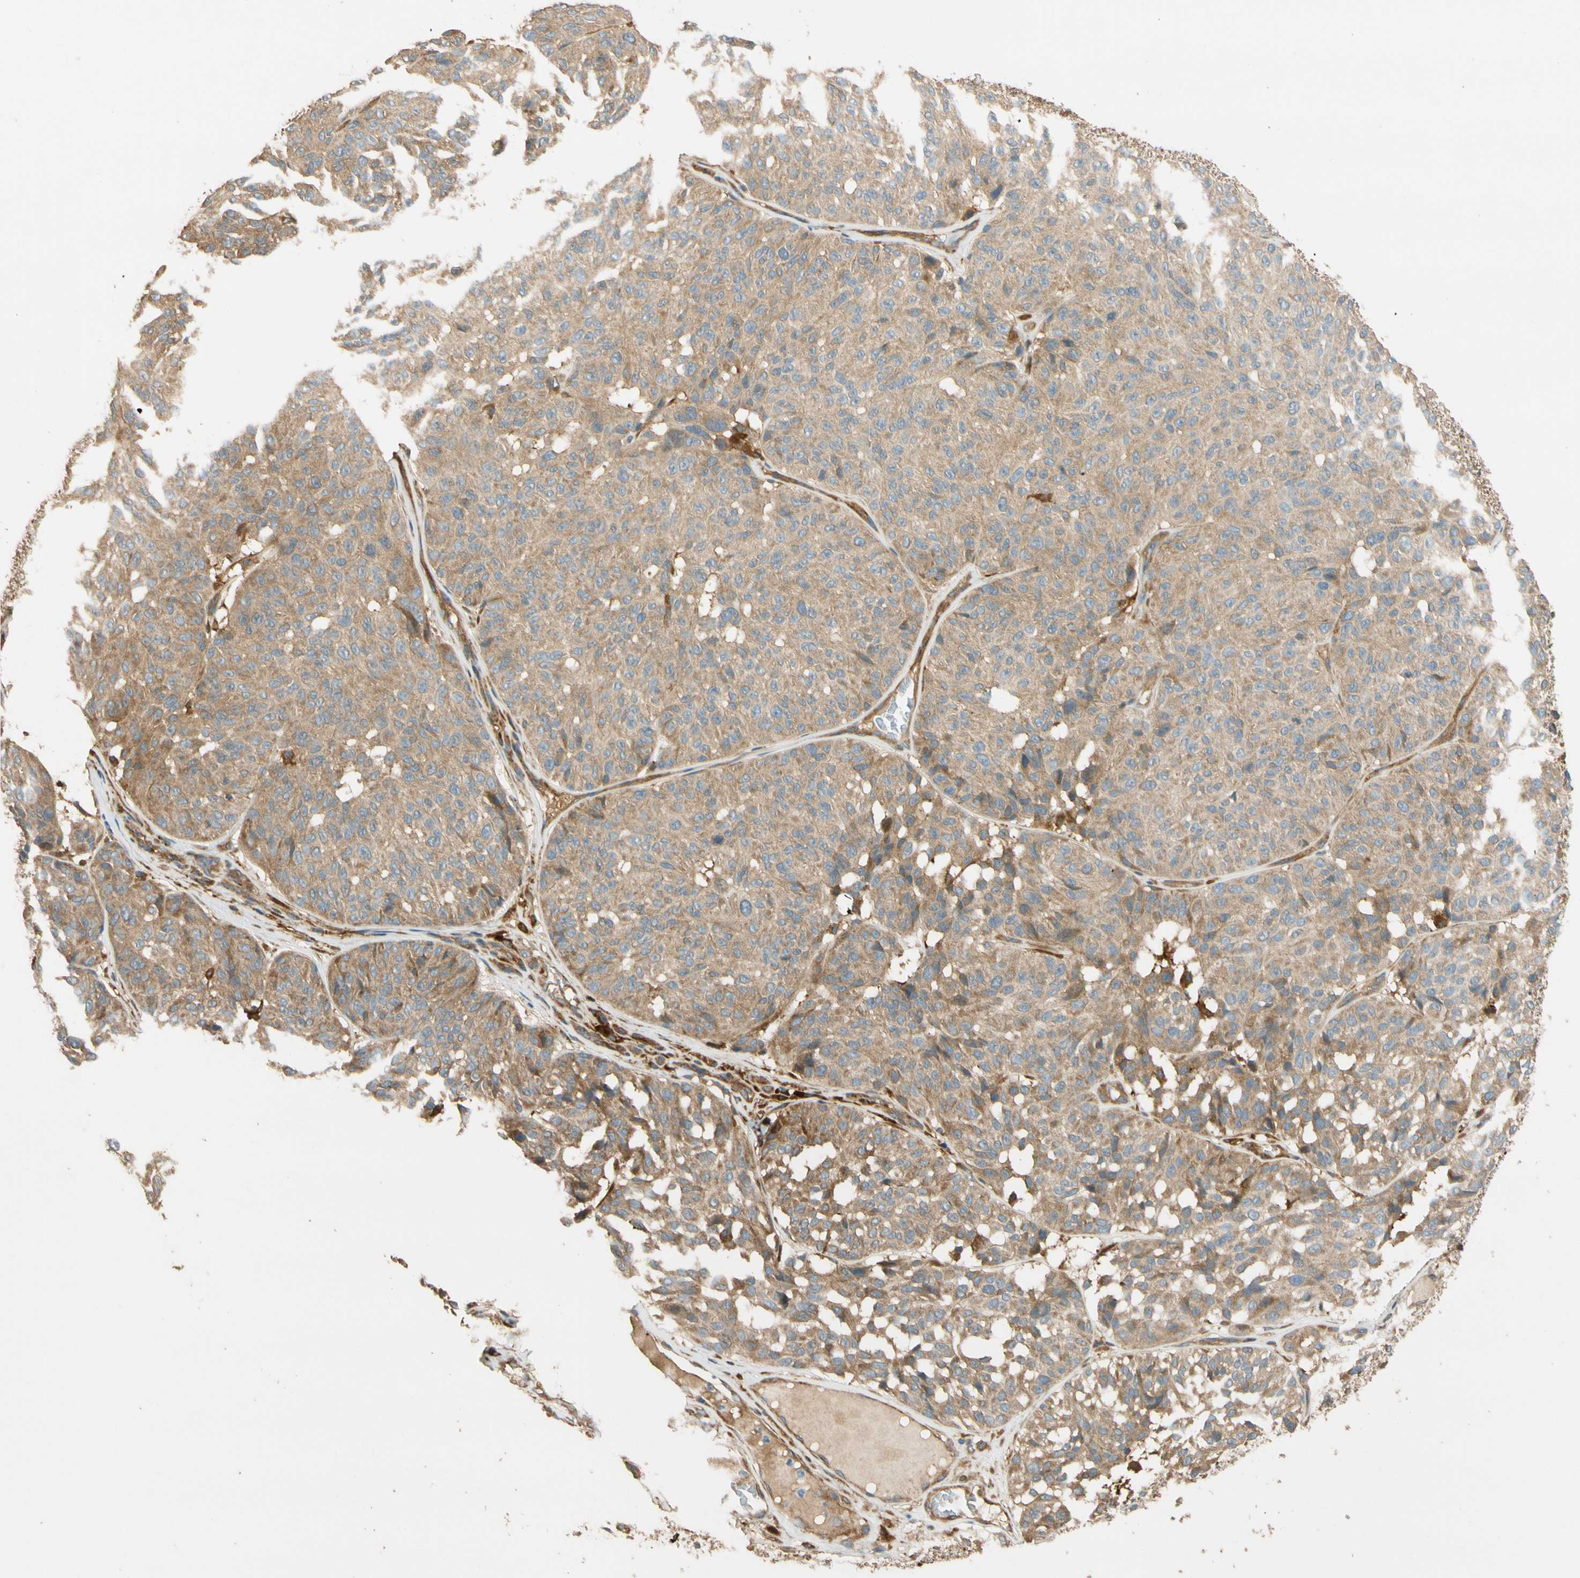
{"staining": {"intensity": "moderate", "quantity": ">75%", "location": "cytoplasmic/membranous"}, "tissue": "melanoma", "cell_type": "Tumor cells", "image_type": "cancer", "snomed": [{"axis": "morphology", "description": "Malignant melanoma, NOS"}, {"axis": "topography", "description": "Skin"}], "caption": "This photomicrograph displays immunohistochemistry (IHC) staining of human melanoma, with medium moderate cytoplasmic/membranous positivity in approximately >75% of tumor cells.", "gene": "PARP14", "patient": {"sex": "female", "age": 46}}